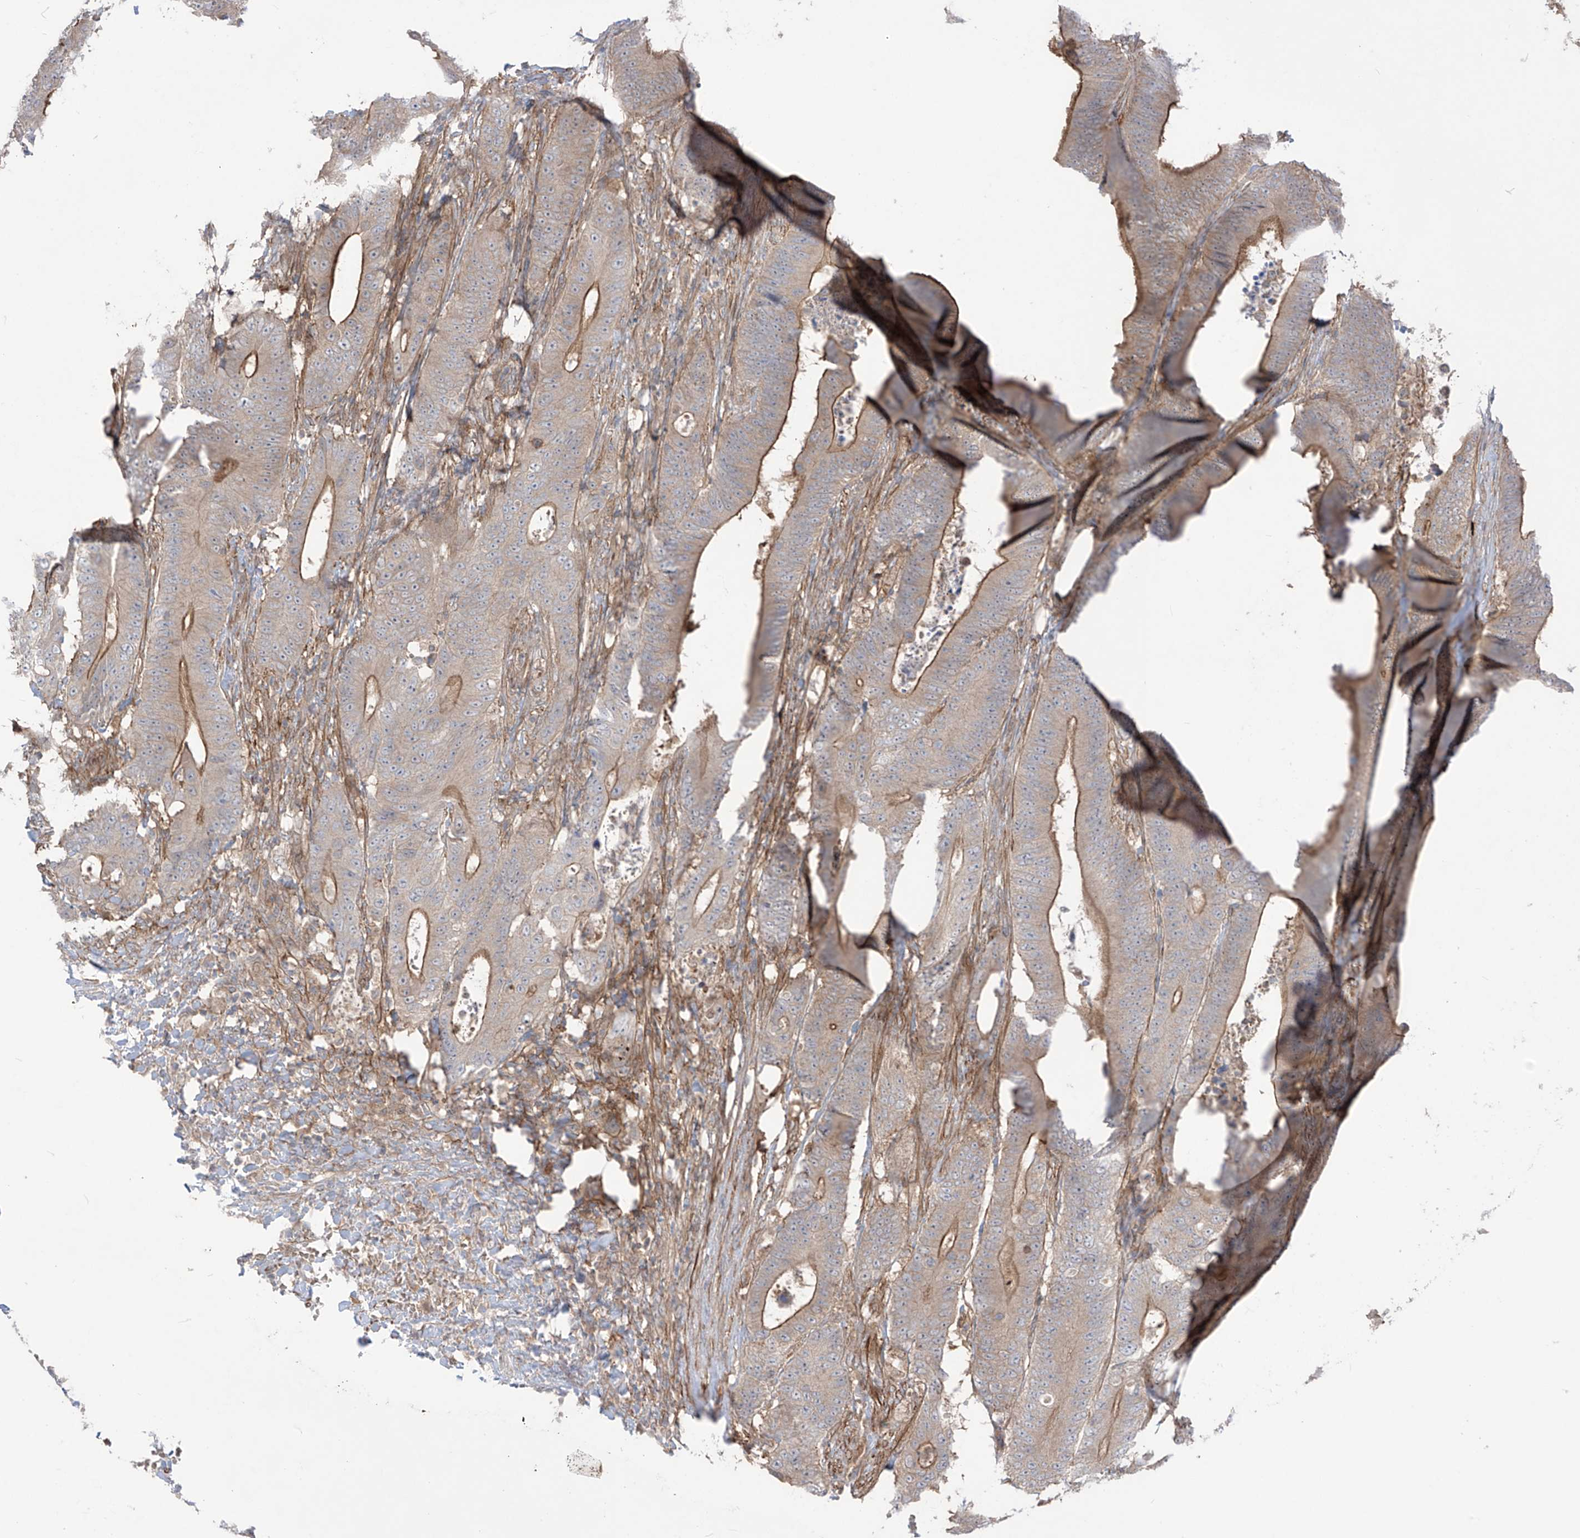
{"staining": {"intensity": "moderate", "quantity": "25%-75%", "location": "cytoplasmic/membranous"}, "tissue": "colorectal cancer", "cell_type": "Tumor cells", "image_type": "cancer", "snomed": [{"axis": "morphology", "description": "Adenocarcinoma, NOS"}, {"axis": "topography", "description": "Colon"}], "caption": "Protein expression by immunohistochemistry exhibits moderate cytoplasmic/membranous expression in about 25%-75% of tumor cells in colorectal cancer.", "gene": "TRMU", "patient": {"sex": "male", "age": 83}}